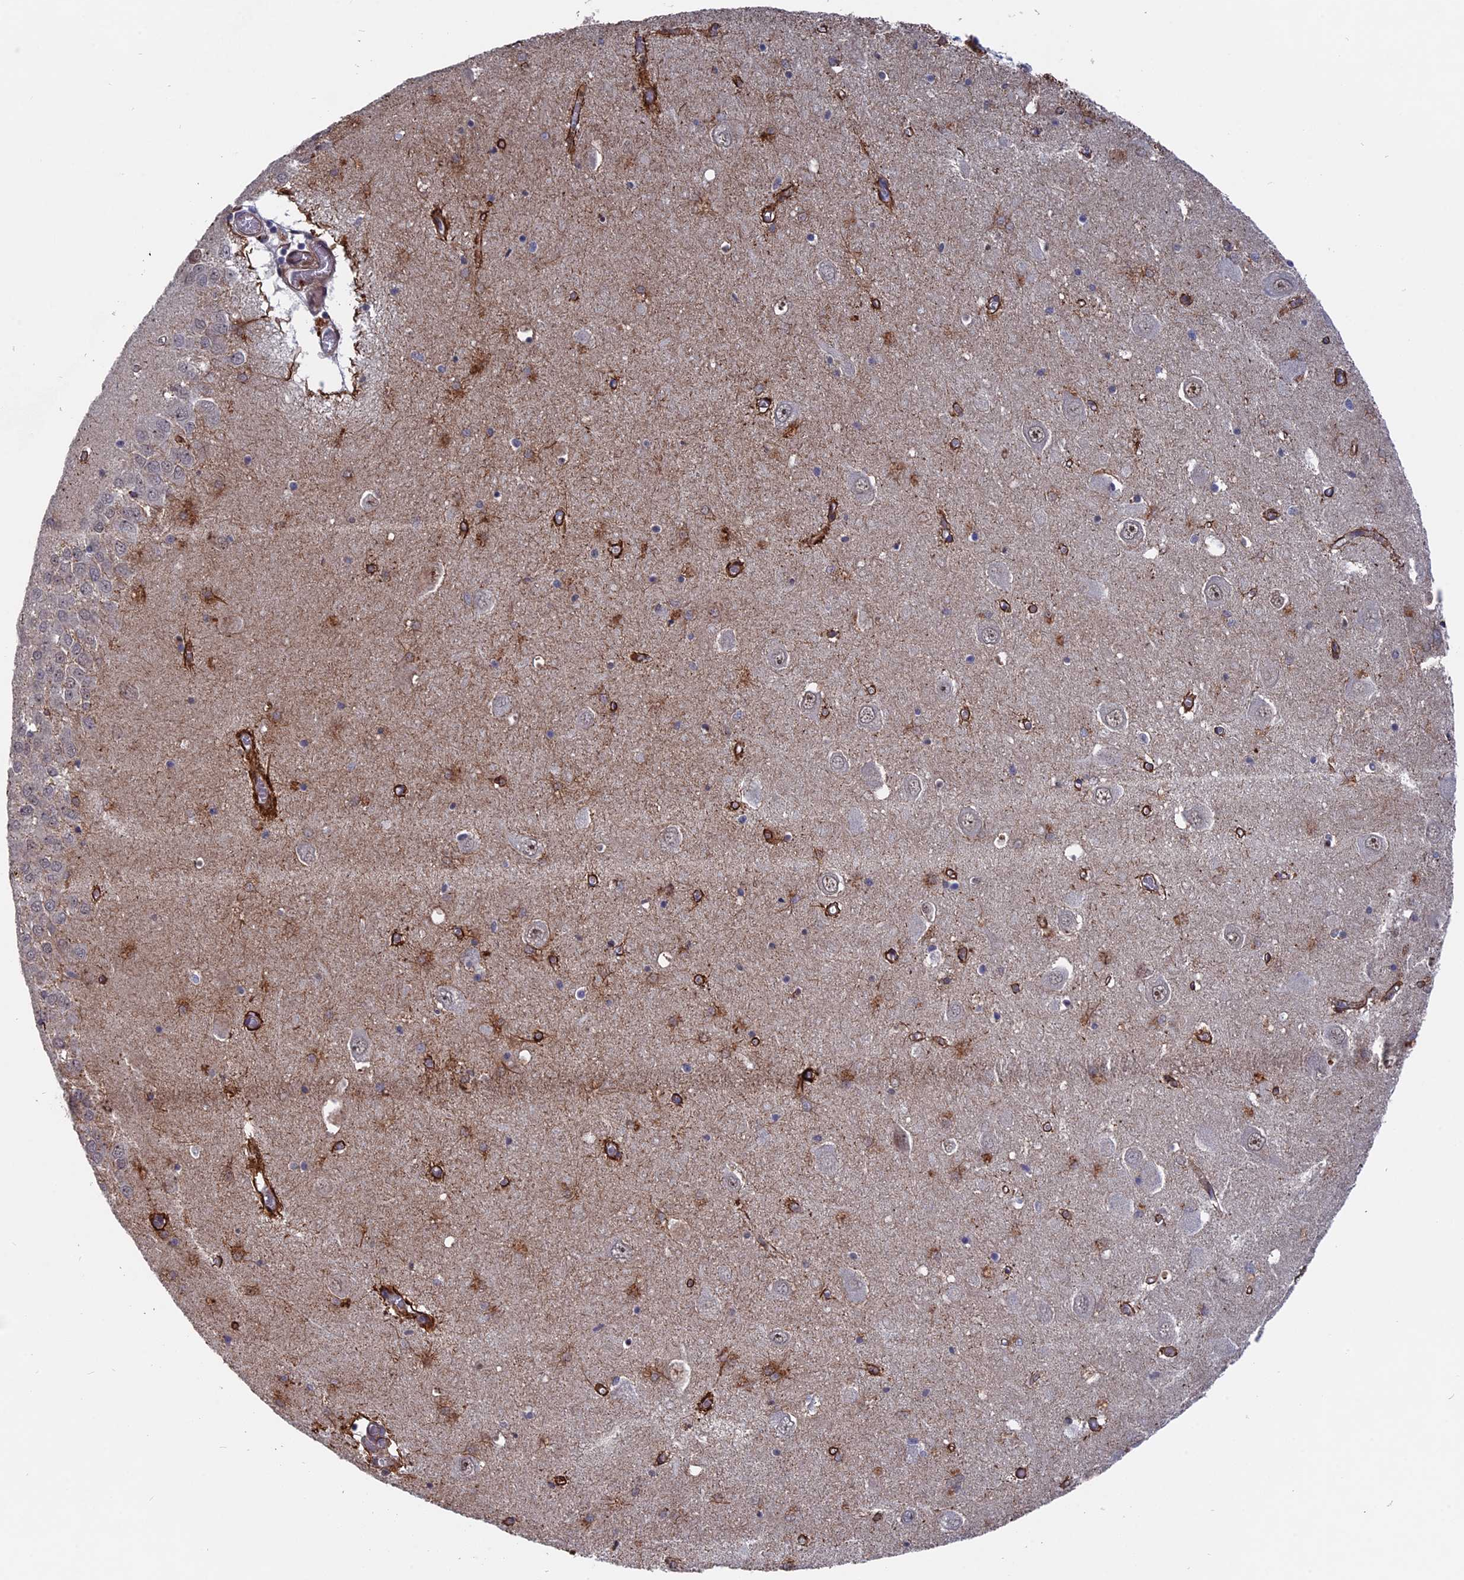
{"staining": {"intensity": "negative", "quantity": "none", "location": "none"}, "tissue": "hippocampus", "cell_type": "Glial cells", "image_type": "normal", "snomed": [{"axis": "morphology", "description": "Normal tissue, NOS"}, {"axis": "topography", "description": "Hippocampus"}], "caption": "Glial cells show no significant protein expression in normal hippocampus.", "gene": "NOSIP", "patient": {"sex": "male", "age": 70}}